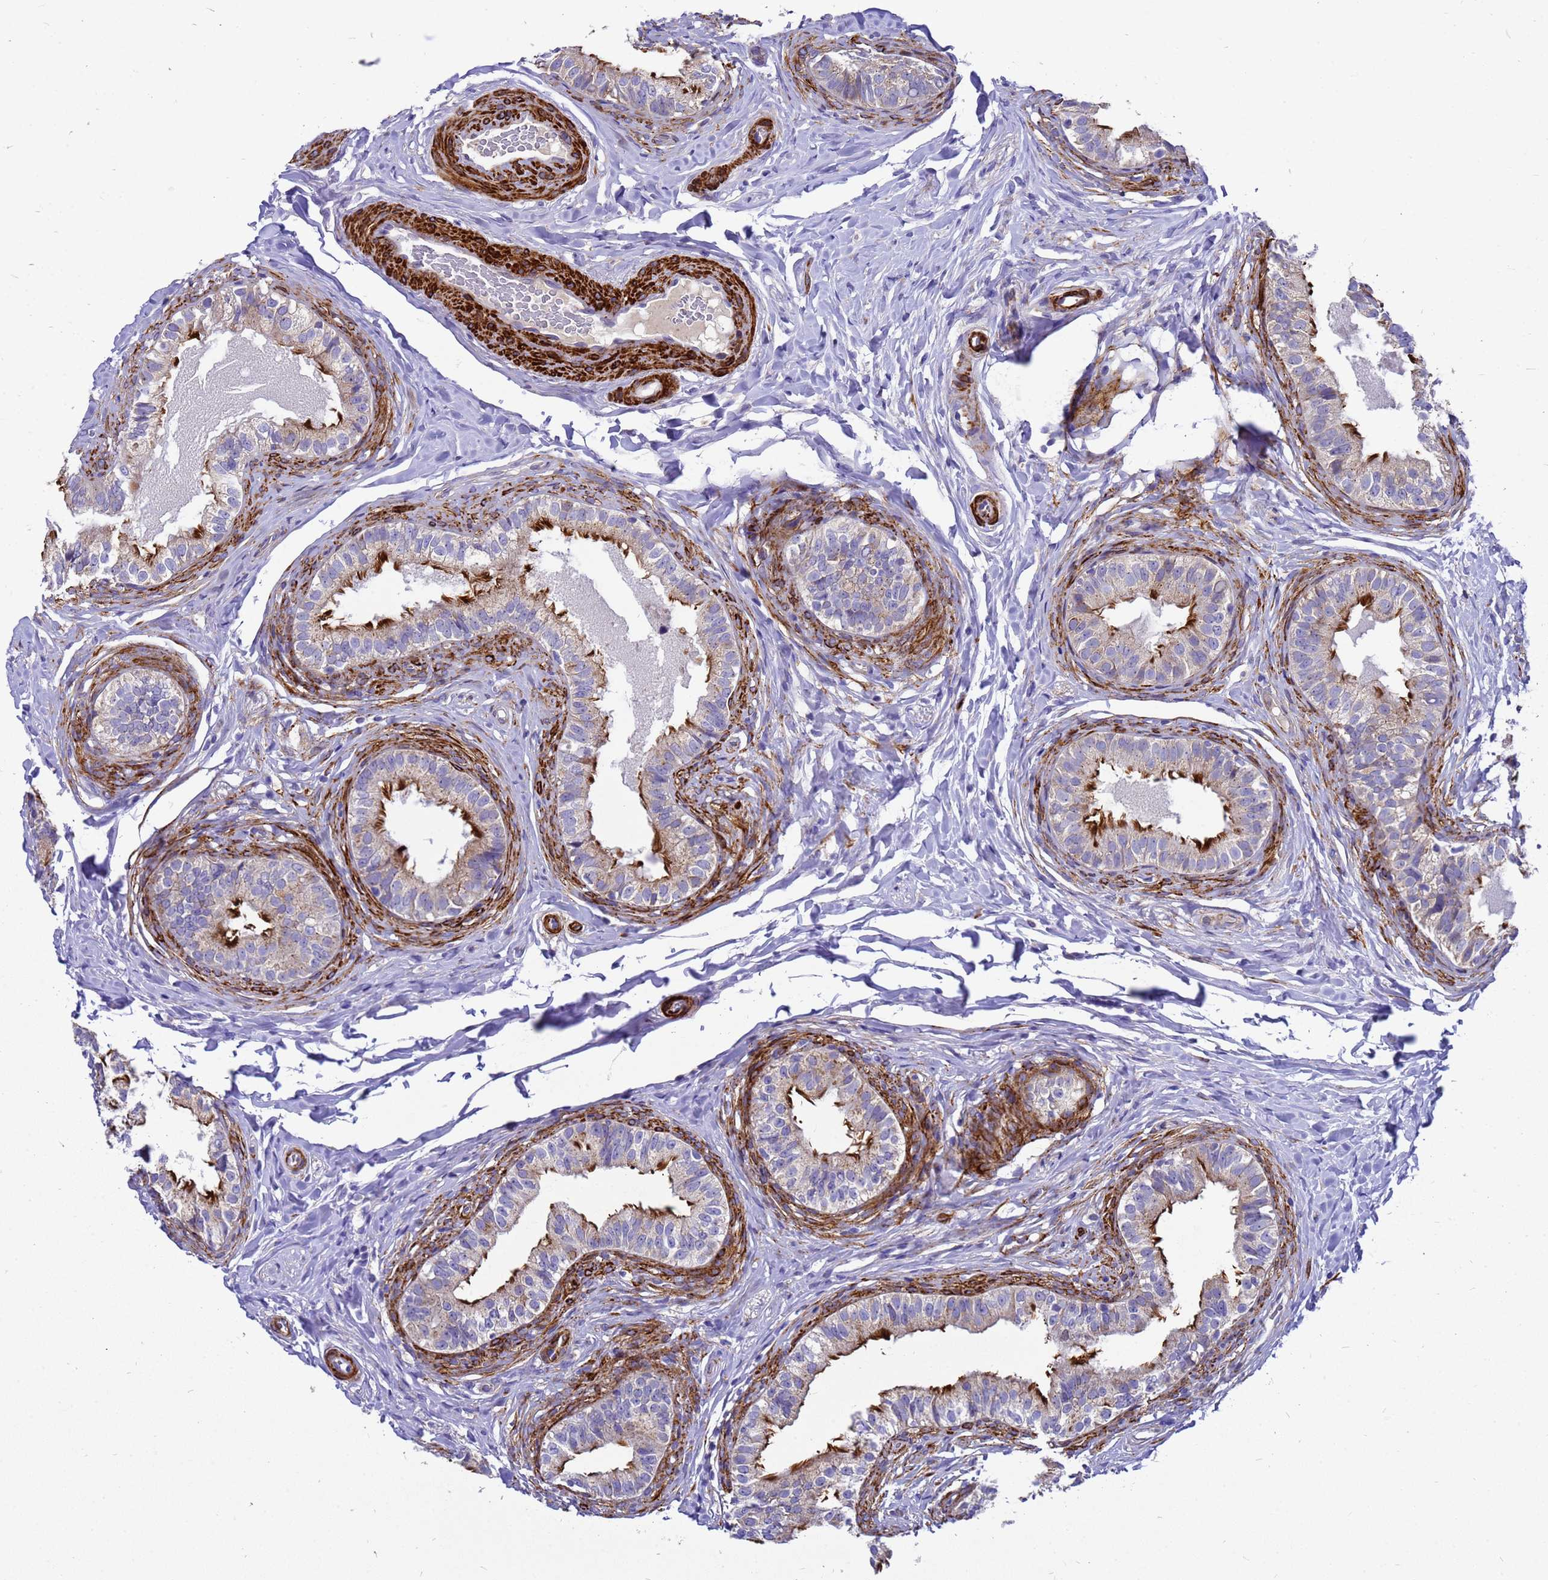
{"staining": {"intensity": "strong", "quantity": "<25%", "location": "cytoplasmic/membranous"}, "tissue": "epididymis", "cell_type": "Glandular cells", "image_type": "normal", "snomed": [{"axis": "morphology", "description": "Normal tissue, NOS"}, {"axis": "topography", "description": "Epididymis"}], "caption": "This image displays immunohistochemistry staining of normal epididymis, with medium strong cytoplasmic/membranous positivity in about <25% of glandular cells.", "gene": "POP7", "patient": {"sex": "male", "age": 49}}